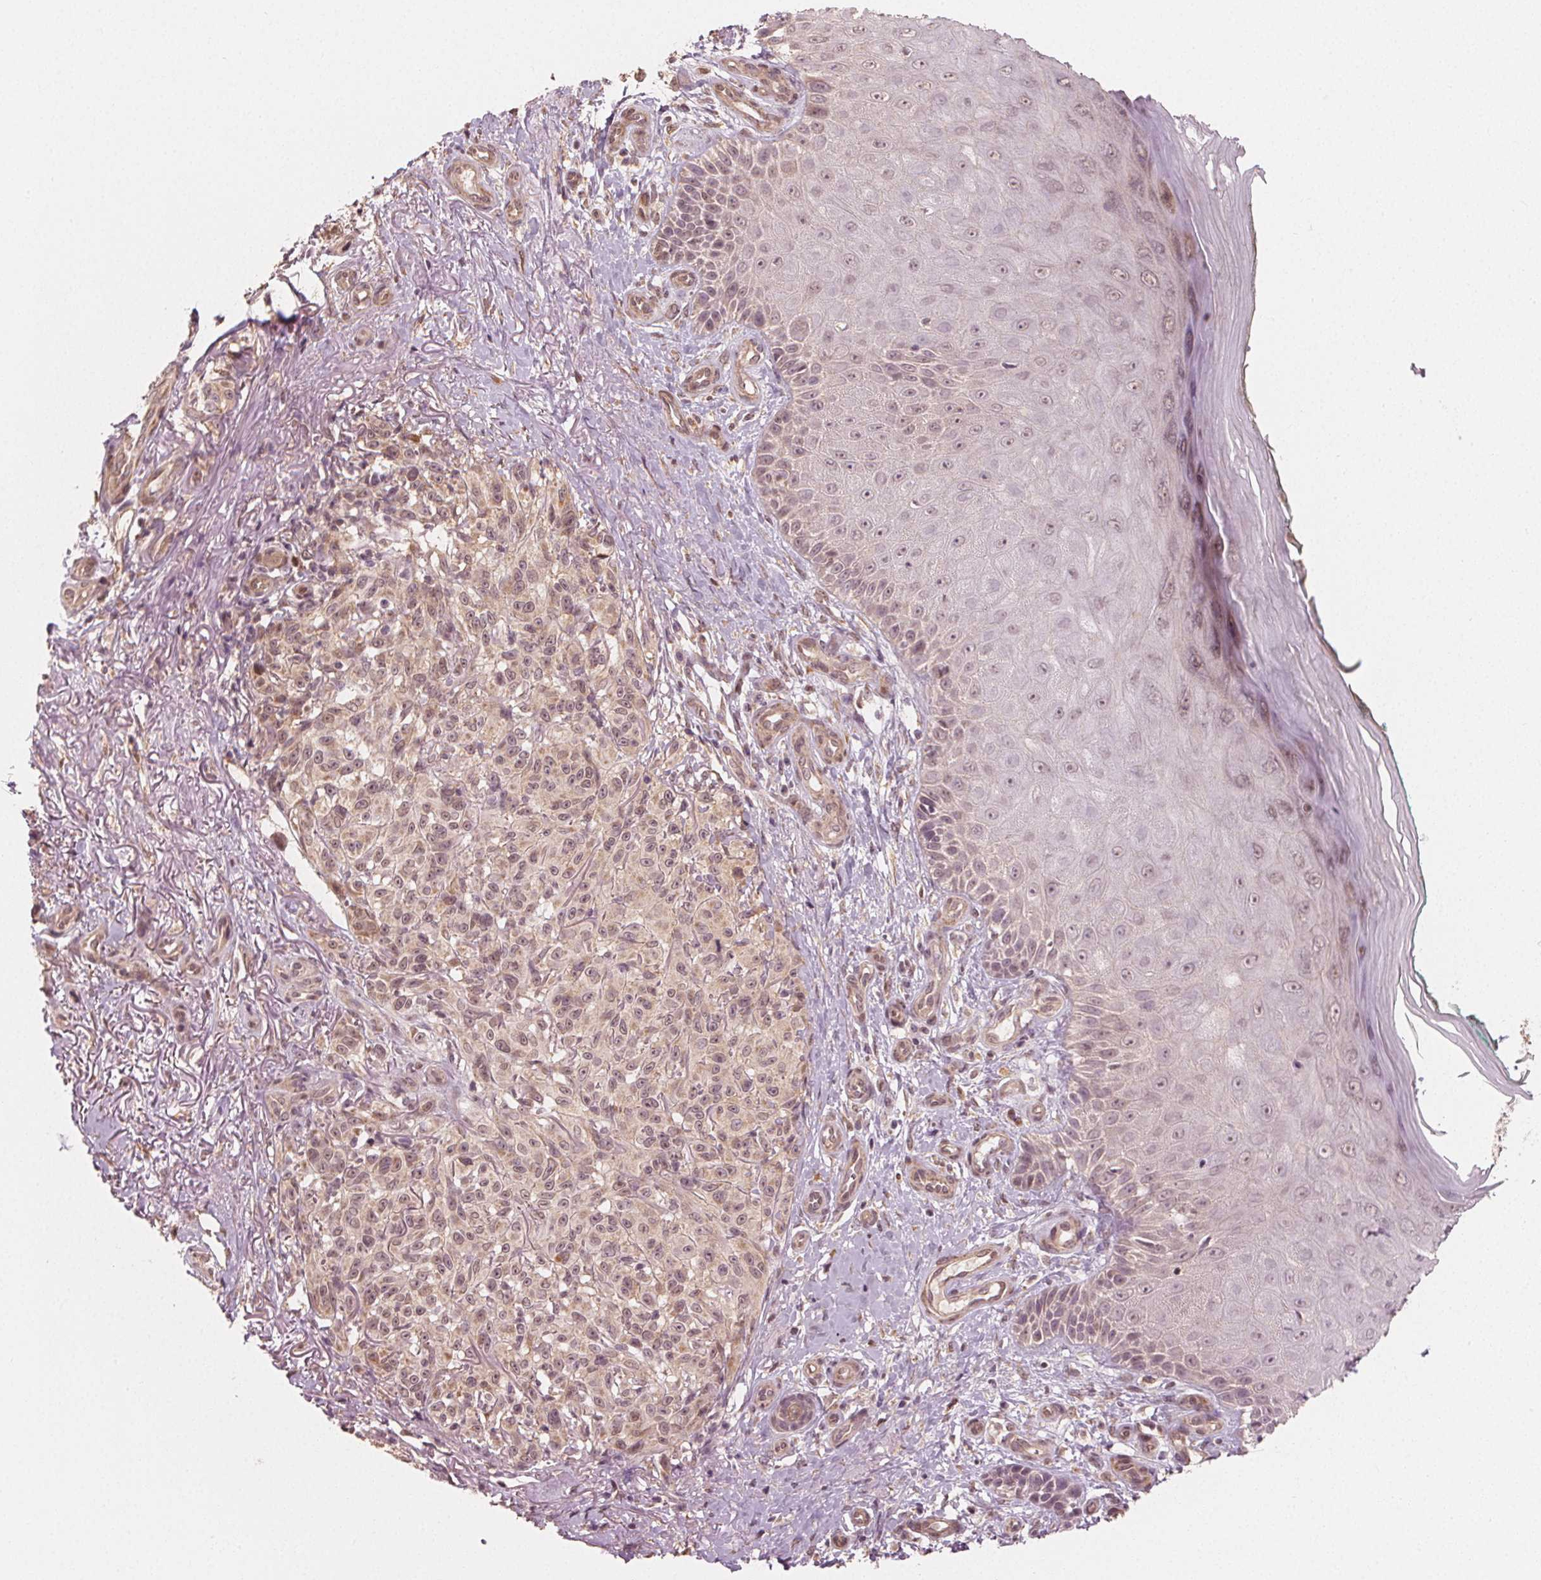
{"staining": {"intensity": "weak", "quantity": ">75%", "location": "cytoplasmic/membranous,nuclear"}, "tissue": "melanoma", "cell_type": "Tumor cells", "image_type": "cancer", "snomed": [{"axis": "morphology", "description": "Malignant melanoma, NOS"}, {"axis": "topography", "description": "Skin"}], "caption": "An image of melanoma stained for a protein demonstrates weak cytoplasmic/membranous and nuclear brown staining in tumor cells.", "gene": "CLBA1", "patient": {"sex": "female", "age": 85}}